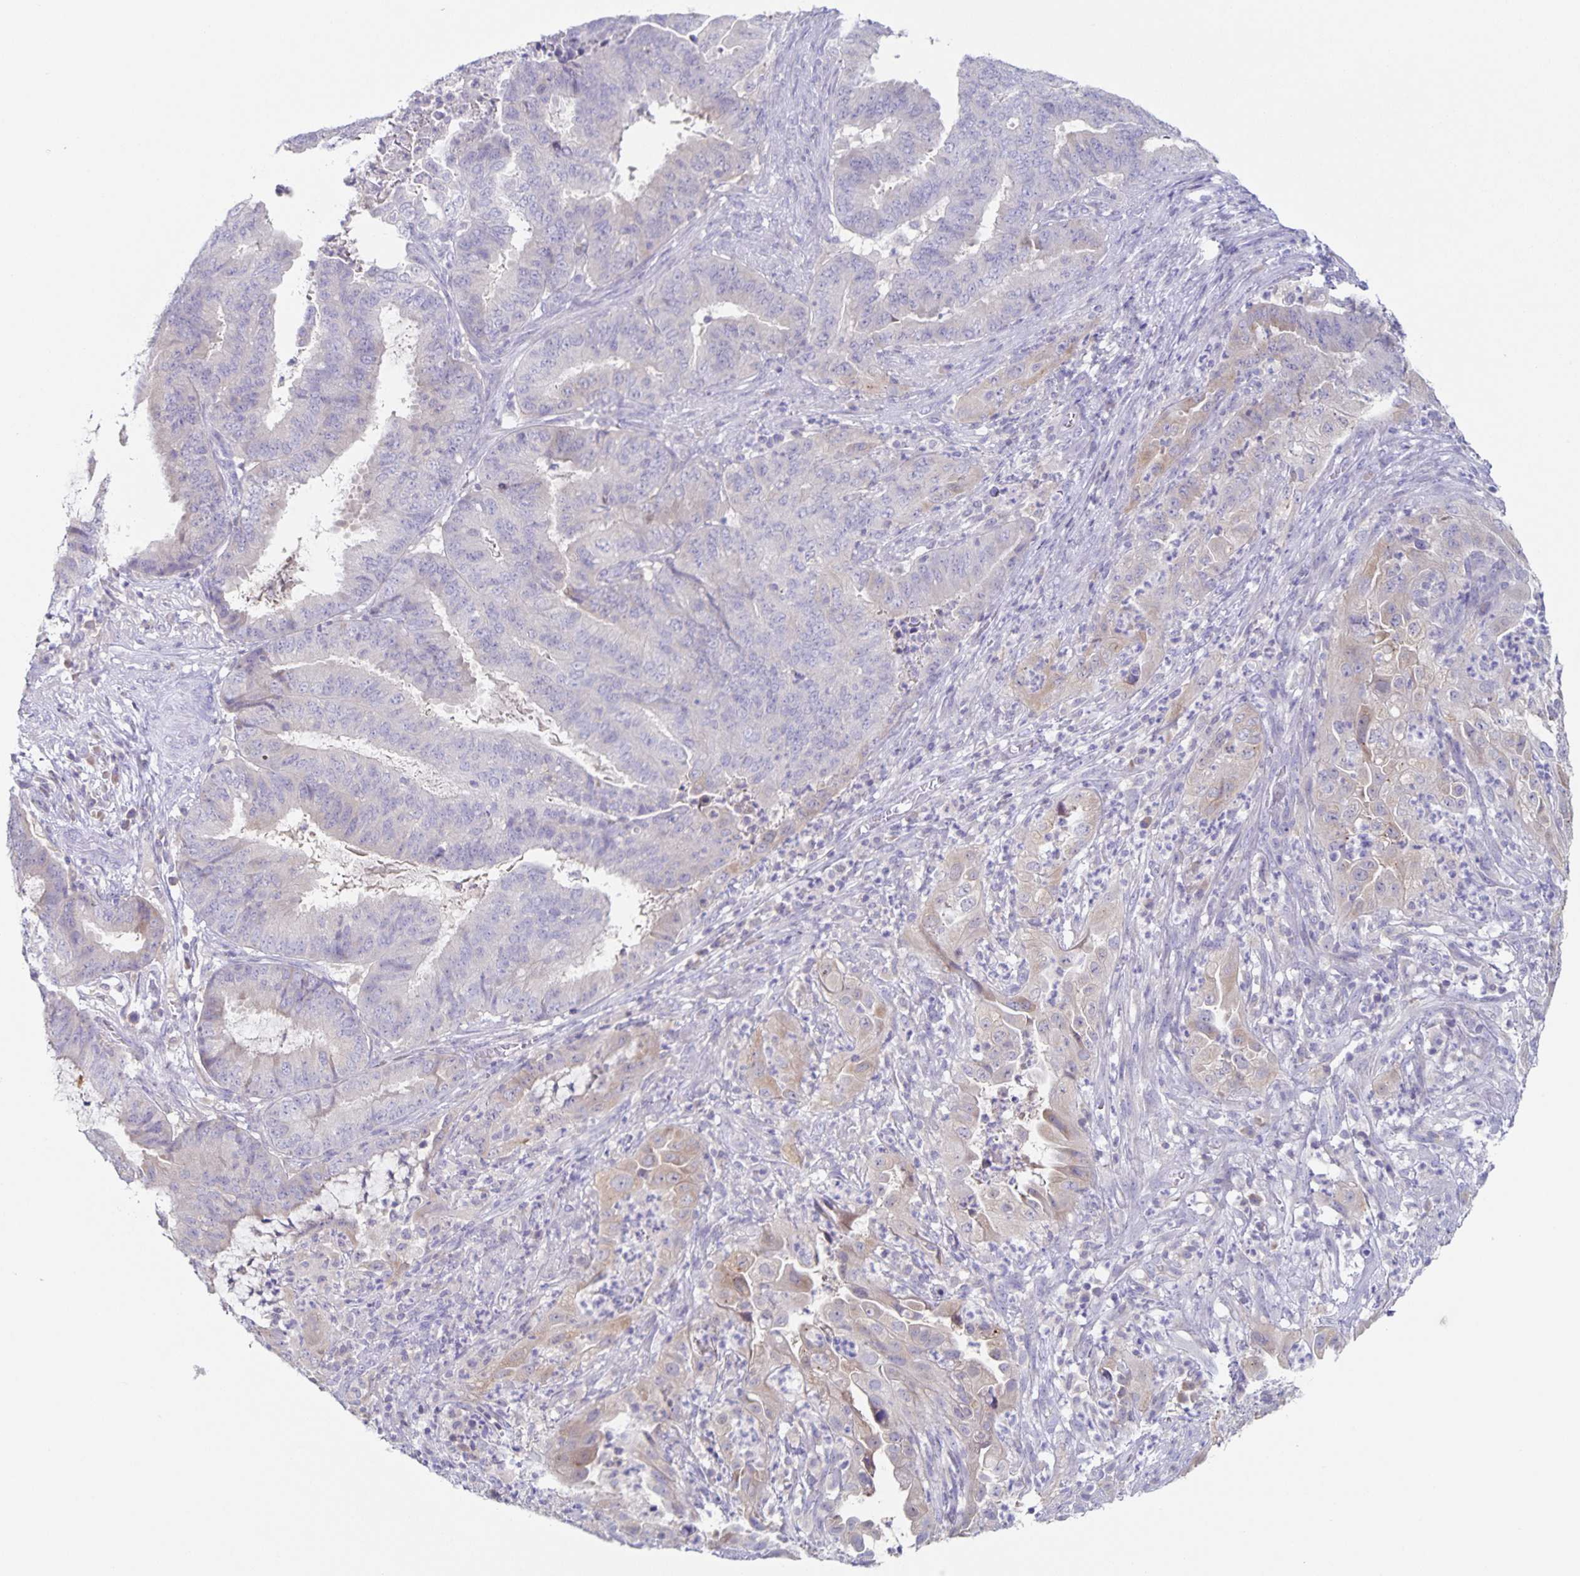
{"staining": {"intensity": "negative", "quantity": "none", "location": "none"}, "tissue": "endometrial cancer", "cell_type": "Tumor cells", "image_type": "cancer", "snomed": [{"axis": "morphology", "description": "Adenocarcinoma, NOS"}, {"axis": "topography", "description": "Endometrium"}], "caption": "A high-resolution histopathology image shows IHC staining of endometrial cancer, which exhibits no significant expression in tumor cells.", "gene": "RPL36A", "patient": {"sex": "female", "age": 51}}